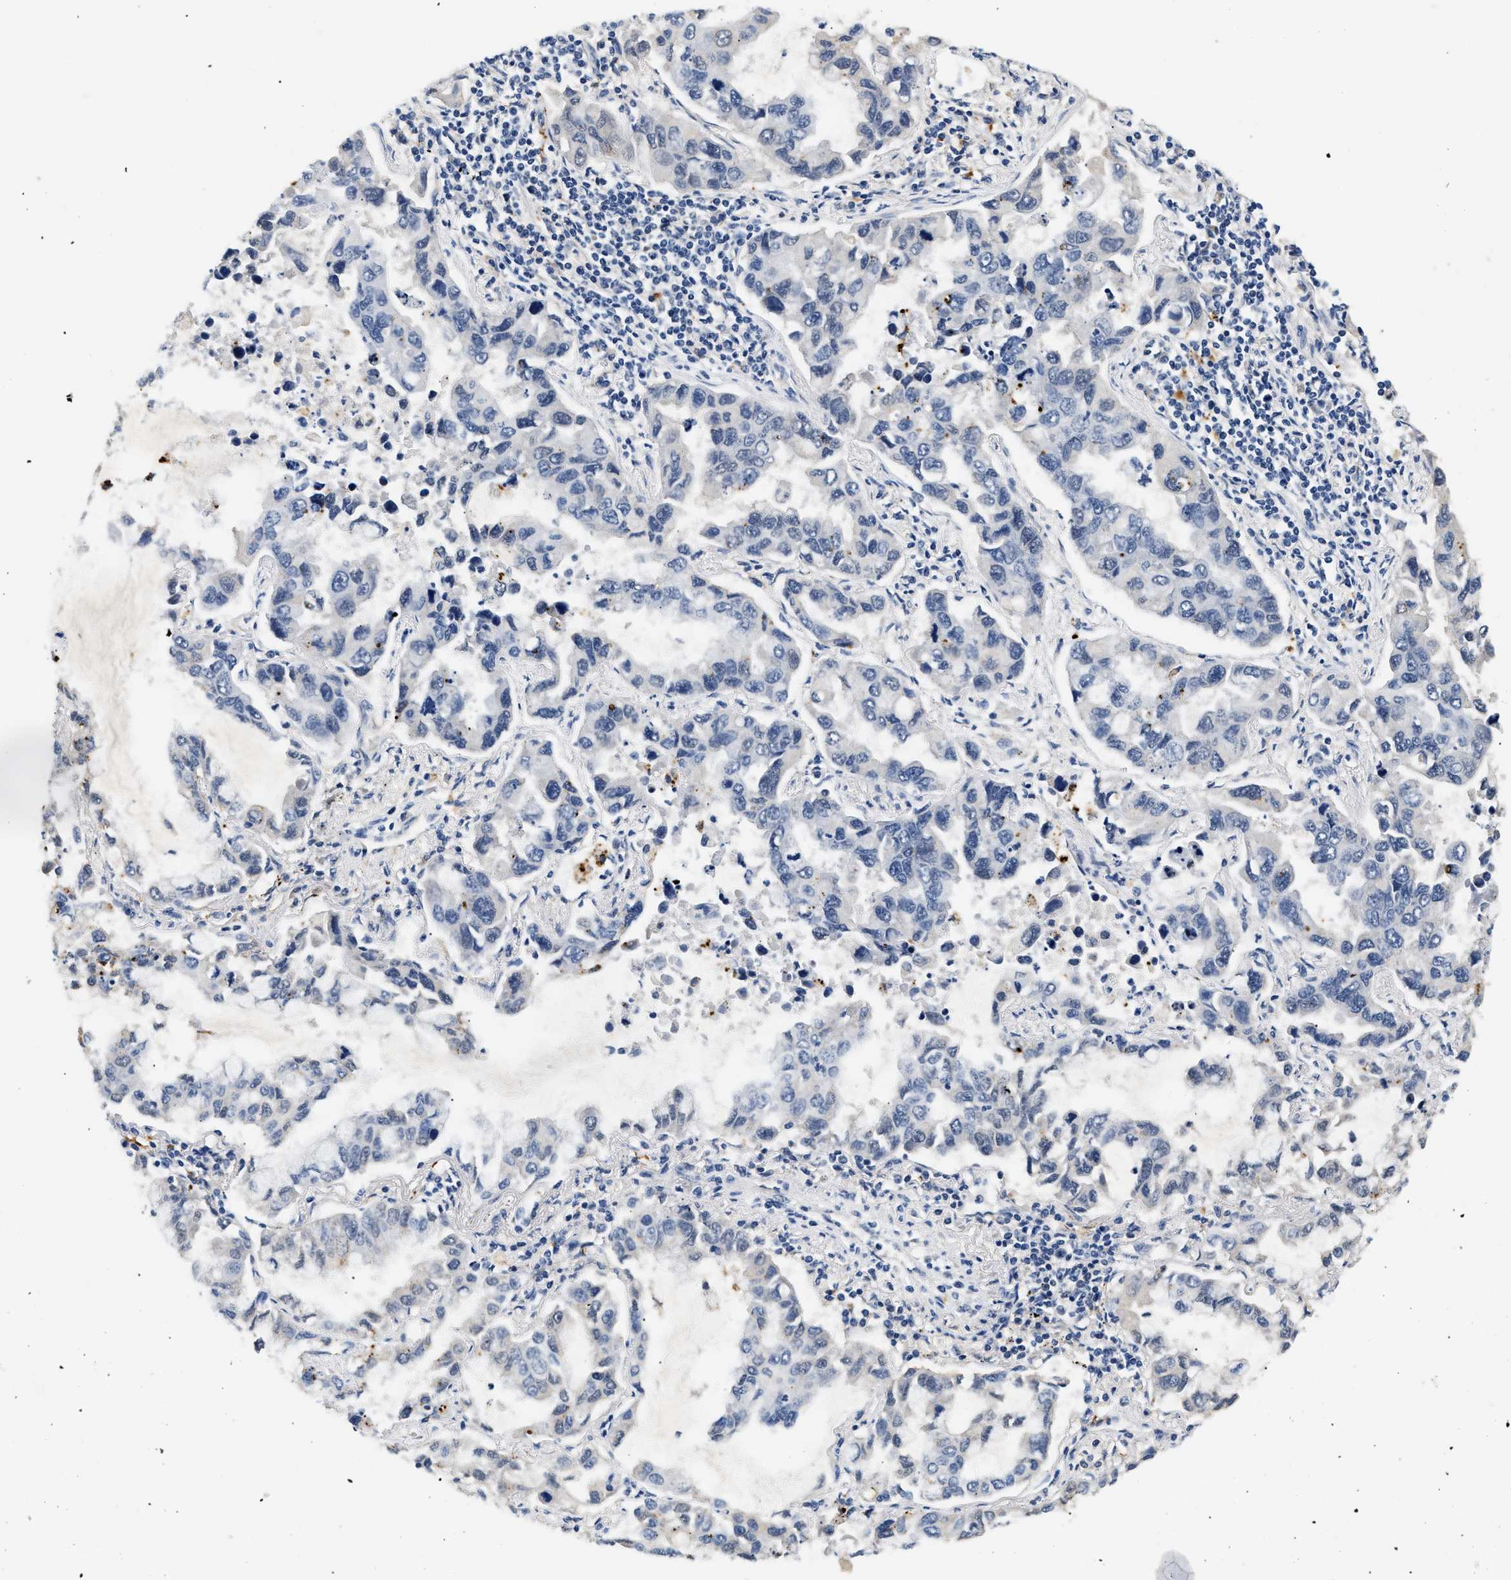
{"staining": {"intensity": "negative", "quantity": "none", "location": "none"}, "tissue": "lung cancer", "cell_type": "Tumor cells", "image_type": "cancer", "snomed": [{"axis": "morphology", "description": "Adenocarcinoma, NOS"}, {"axis": "topography", "description": "Lung"}], "caption": "DAB immunohistochemical staining of human lung cancer demonstrates no significant expression in tumor cells.", "gene": "MED22", "patient": {"sex": "male", "age": 64}}